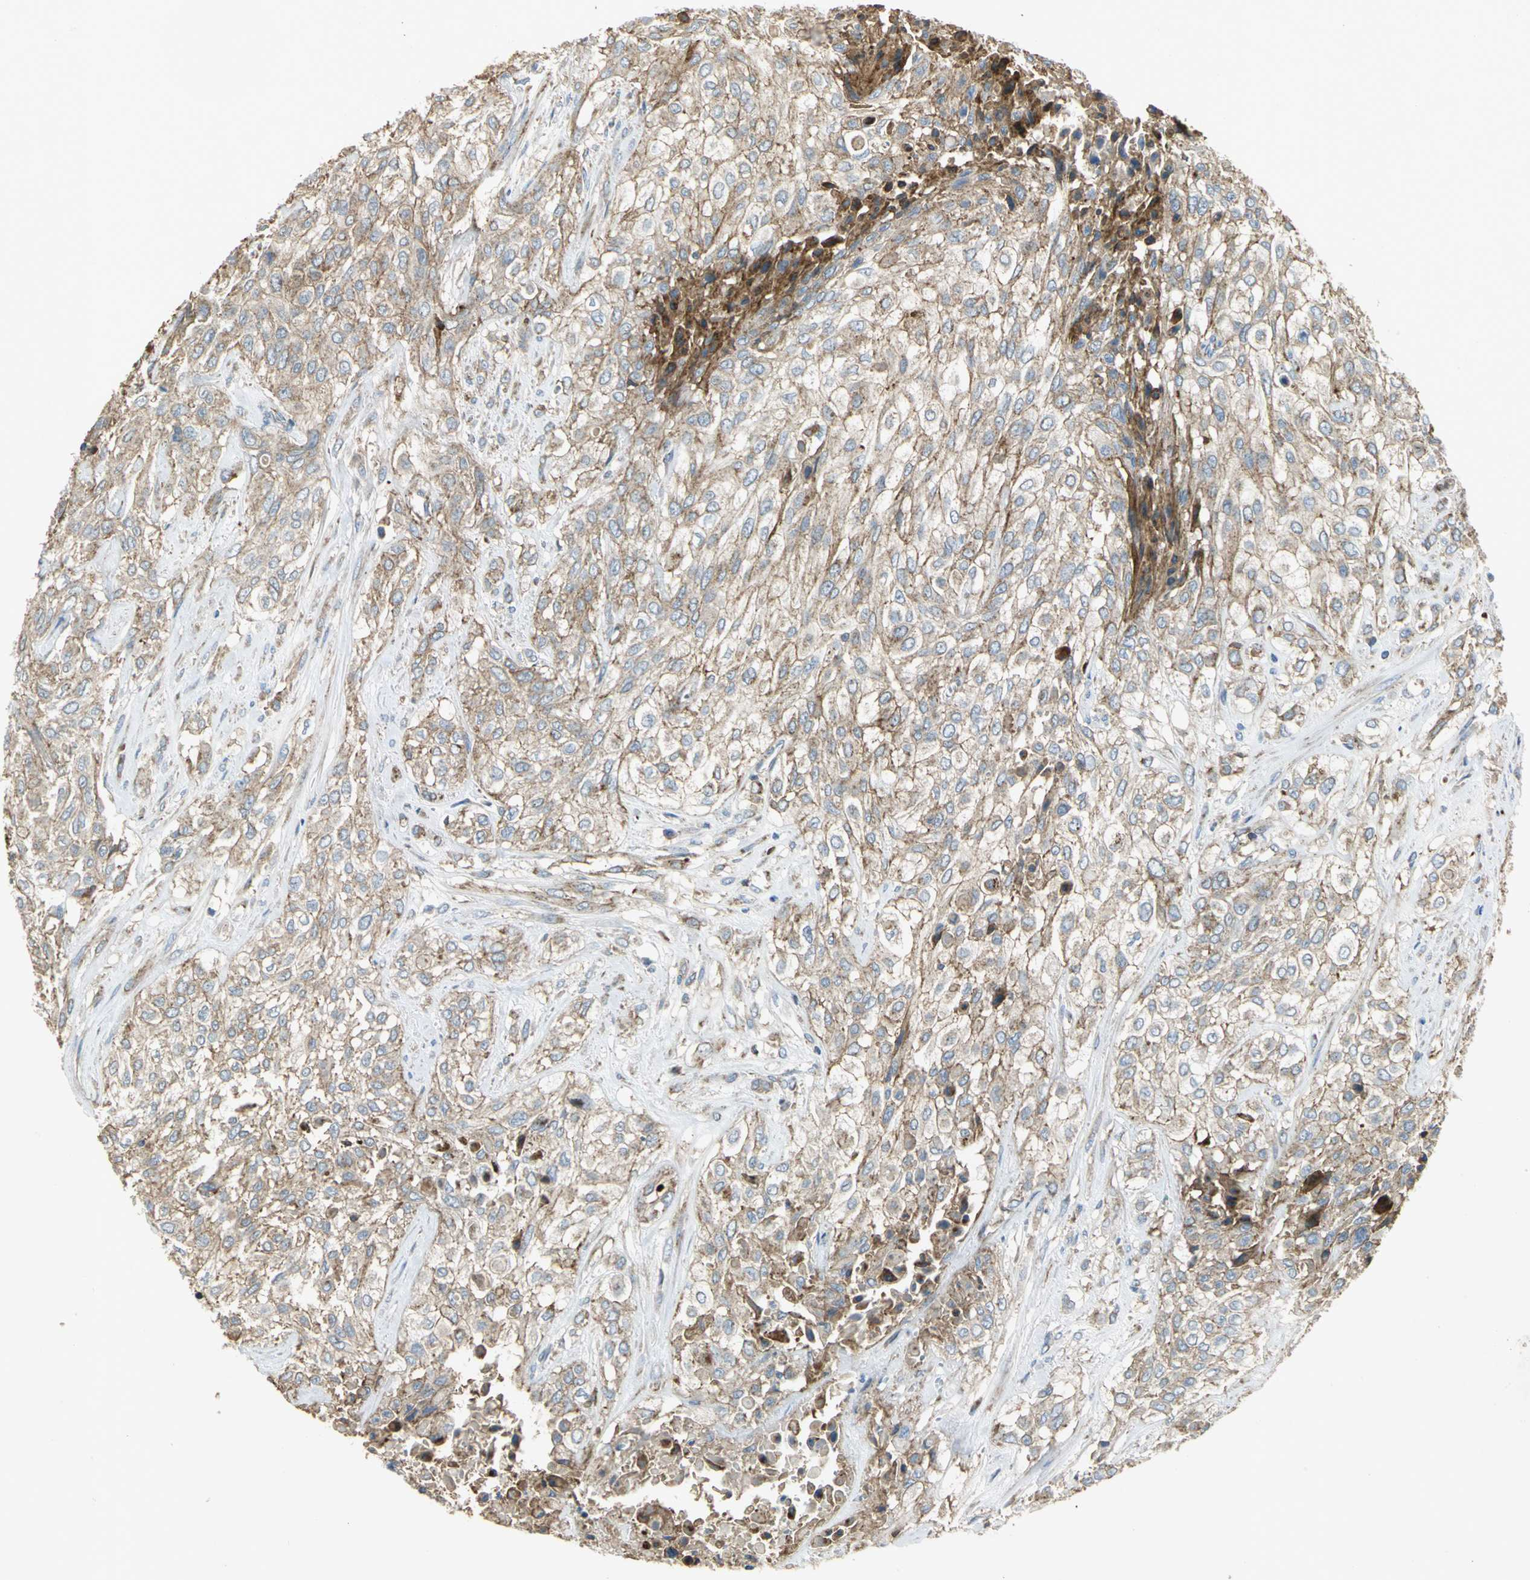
{"staining": {"intensity": "moderate", "quantity": ">75%", "location": "cytoplasmic/membranous"}, "tissue": "urothelial cancer", "cell_type": "Tumor cells", "image_type": "cancer", "snomed": [{"axis": "morphology", "description": "Urothelial carcinoma, High grade"}, {"axis": "topography", "description": "Urinary bladder"}], "caption": "Urothelial cancer tissue displays moderate cytoplasmic/membranous positivity in approximately >75% of tumor cells, visualized by immunohistochemistry.", "gene": "NDUFB5", "patient": {"sex": "male", "age": 57}}